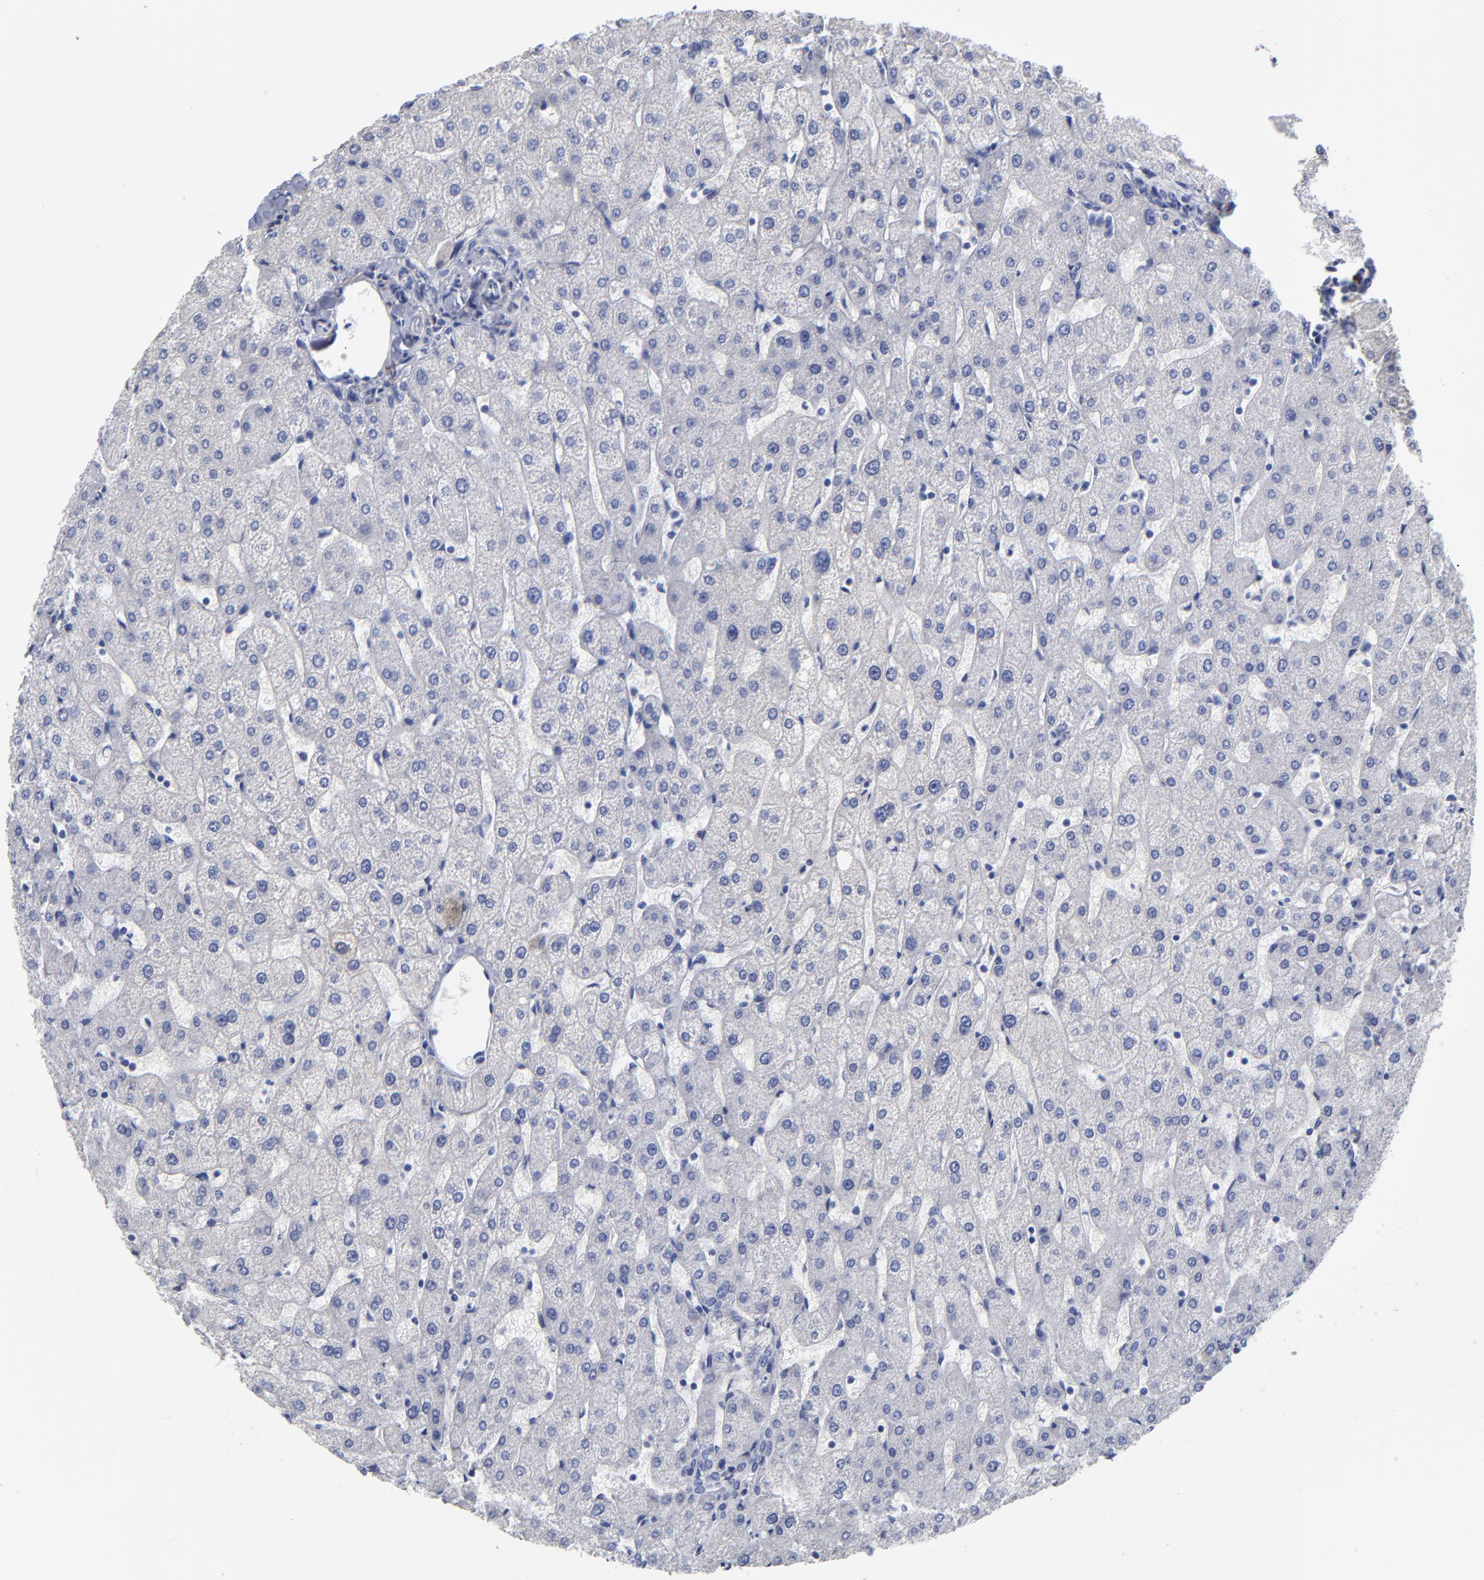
{"staining": {"intensity": "negative", "quantity": "none", "location": "none"}, "tissue": "liver", "cell_type": "Cholangiocytes", "image_type": "normal", "snomed": [{"axis": "morphology", "description": "Normal tissue, NOS"}, {"axis": "topography", "description": "Liver"}], "caption": "A high-resolution photomicrograph shows IHC staining of normal liver, which demonstrates no significant staining in cholangiocytes.", "gene": "PTP4A1", "patient": {"sex": "male", "age": 67}}